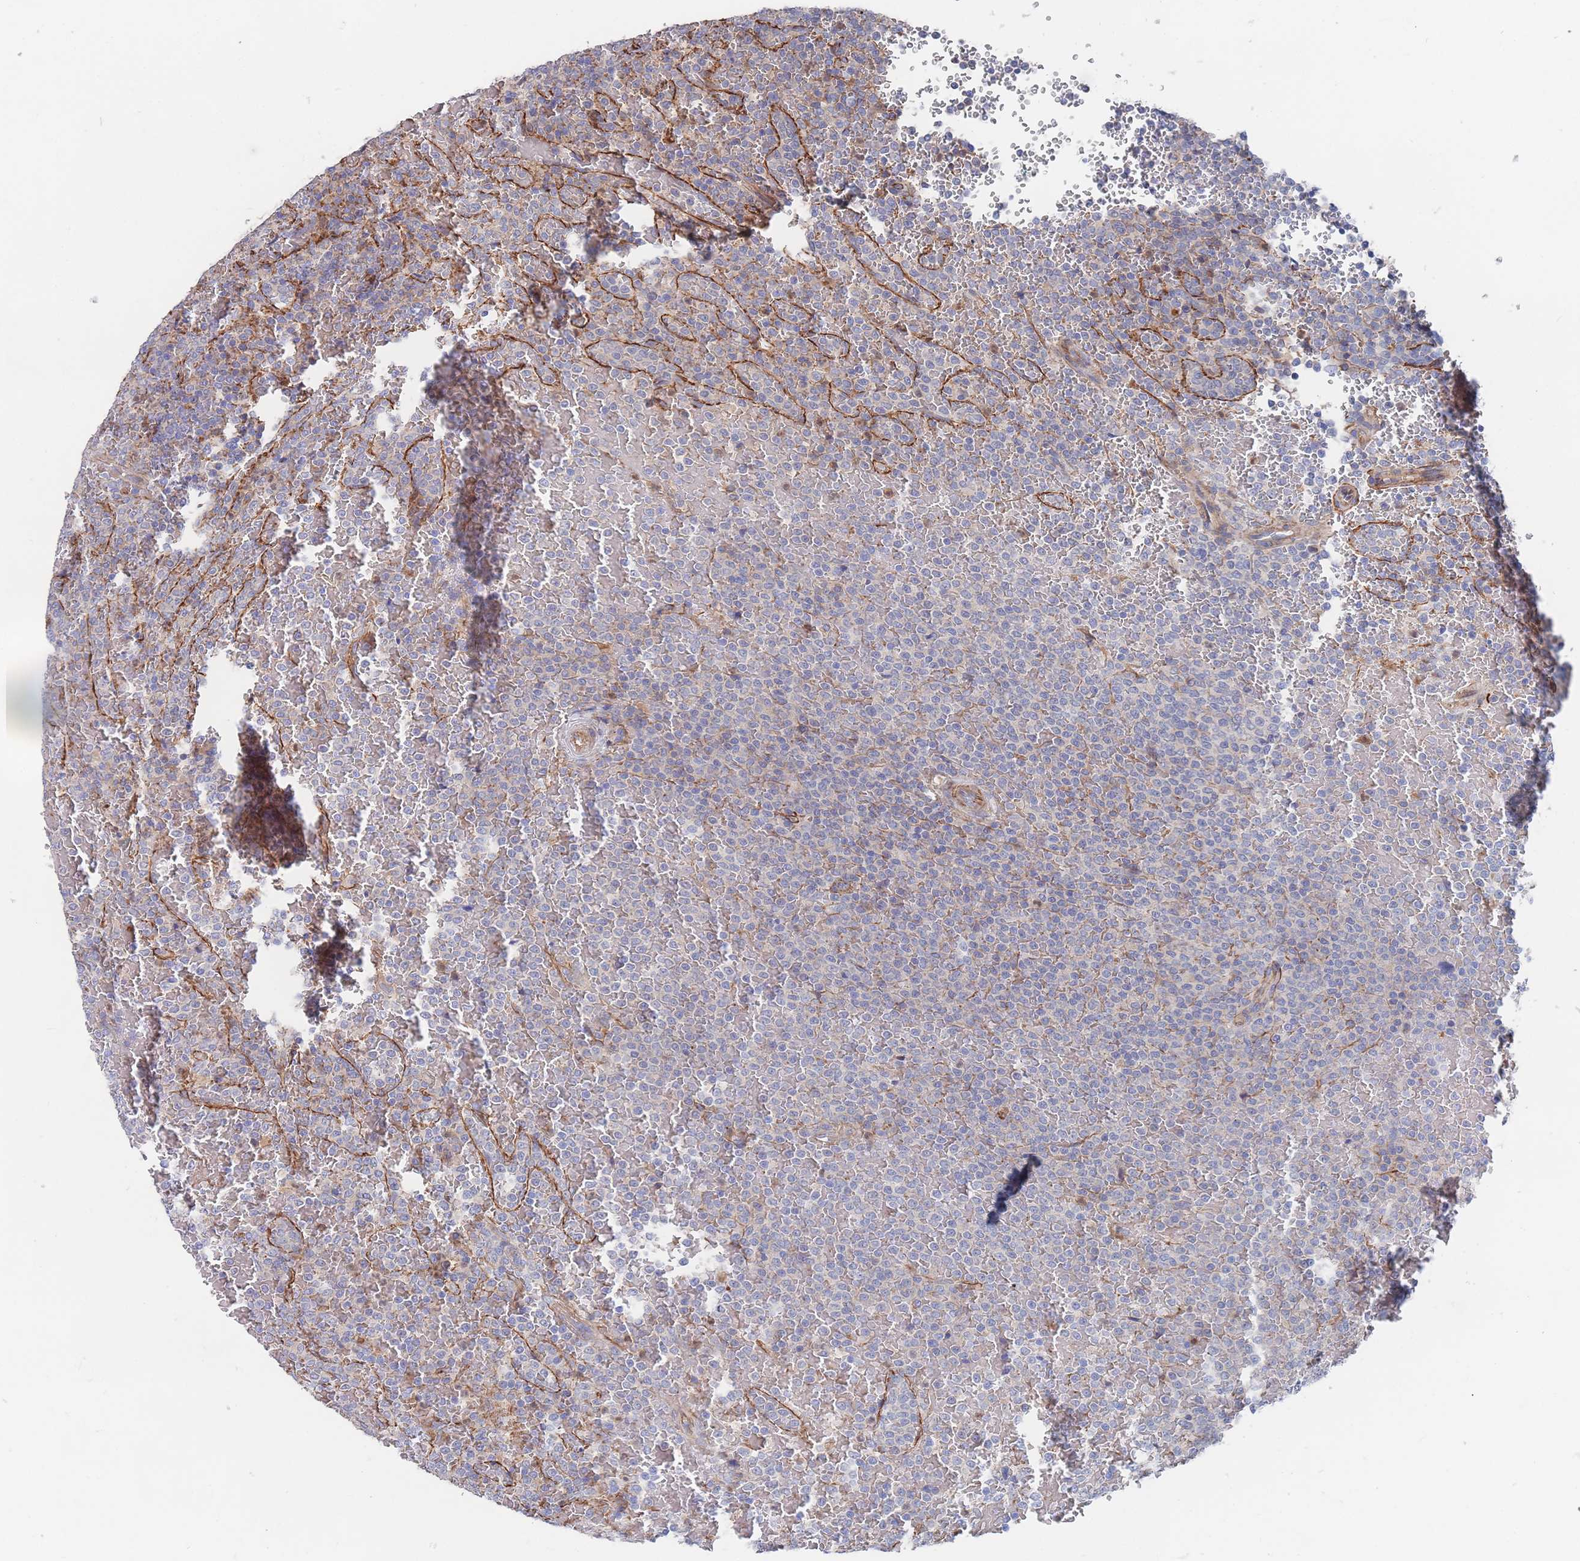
{"staining": {"intensity": "negative", "quantity": "none", "location": "none"}, "tissue": "lymphoma", "cell_type": "Tumor cells", "image_type": "cancer", "snomed": [{"axis": "morphology", "description": "Malignant lymphoma, non-Hodgkin's type, Low grade"}, {"axis": "topography", "description": "Spleen"}], "caption": "DAB (3,3'-diaminobenzidine) immunohistochemical staining of human lymphoma displays no significant positivity in tumor cells.", "gene": "G6PC1", "patient": {"sex": "male", "age": 60}}